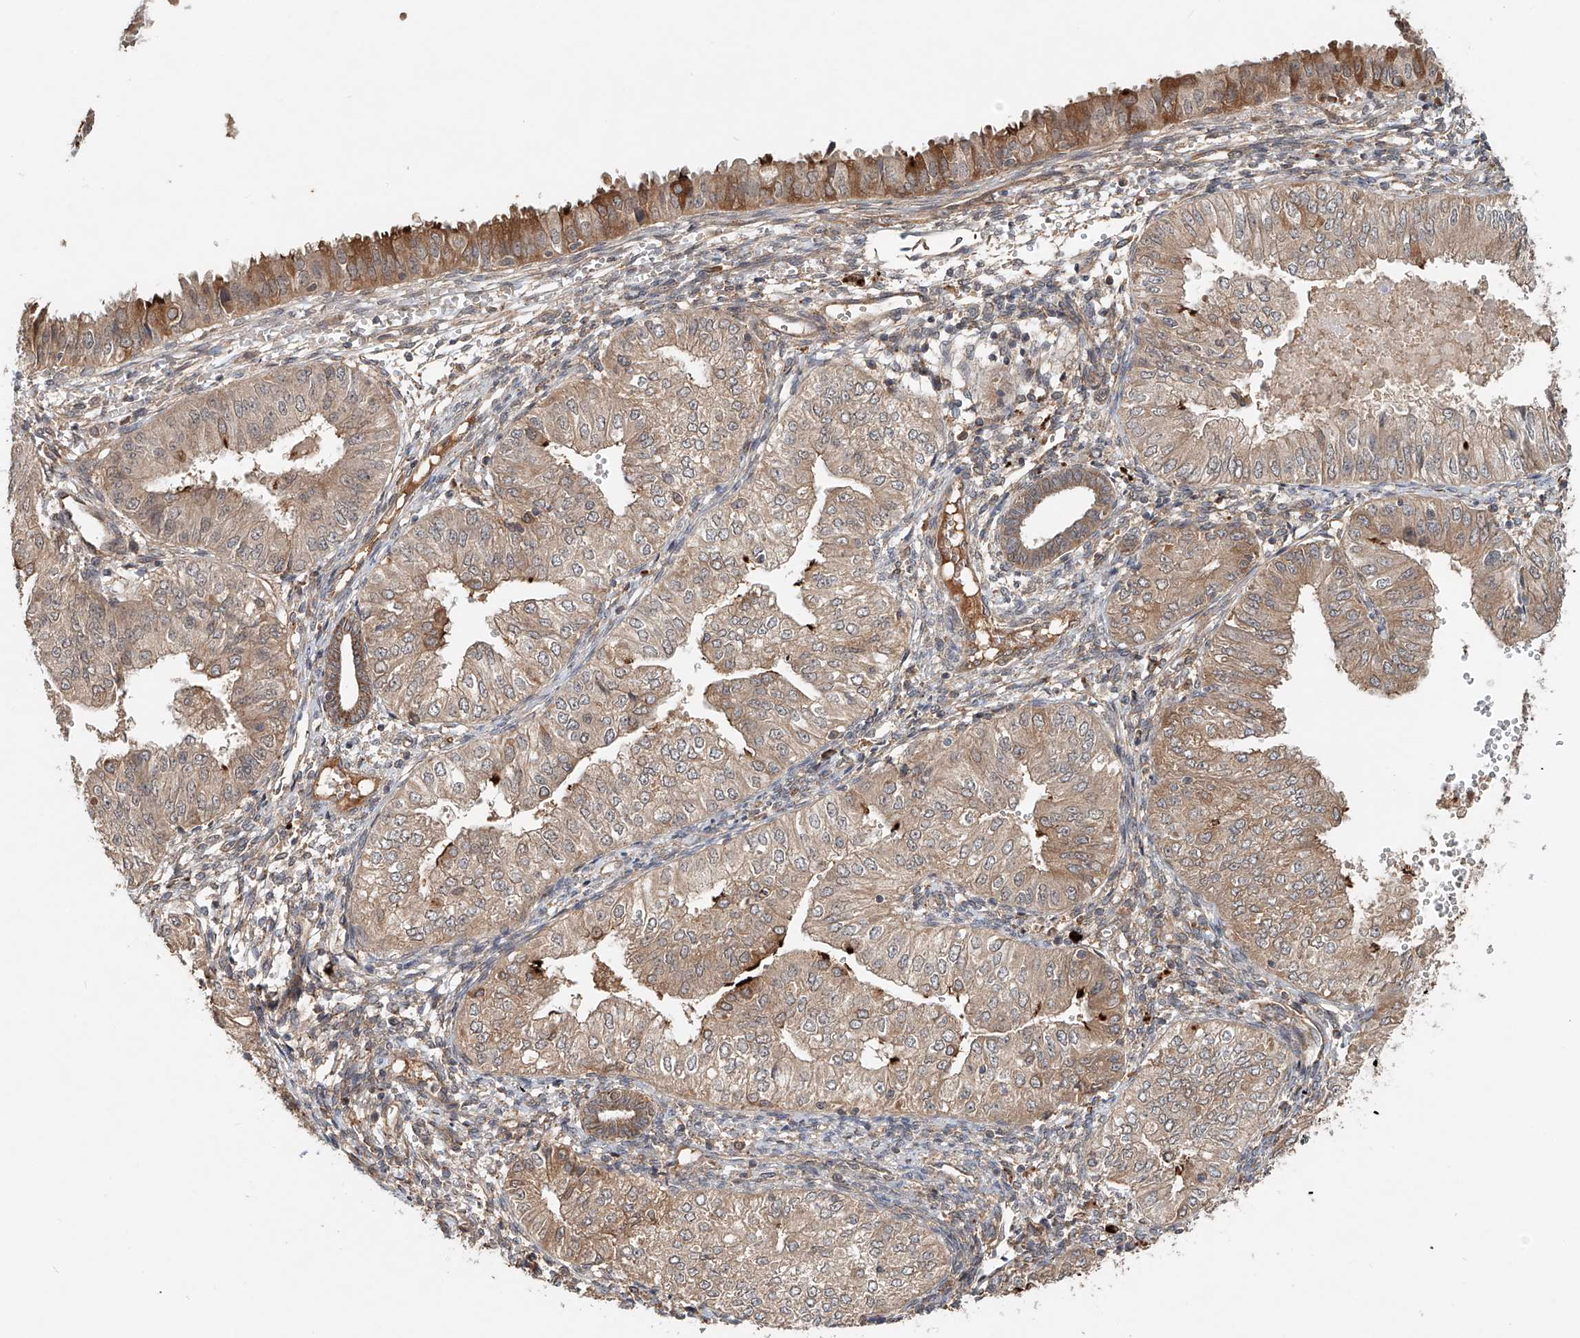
{"staining": {"intensity": "moderate", "quantity": "25%-75%", "location": "cytoplasmic/membranous"}, "tissue": "endometrial cancer", "cell_type": "Tumor cells", "image_type": "cancer", "snomed": [{"axis": "morphology", "description": "Normal tissue, NOS"}, {"axis": "morphology", "description": "Adenocarcinoma, NOS"}, {"axis": "topography", "description": "Endometrium"}], "caption": "The photomicrograph exhibits a brown stain indicating the presence of a protein in the cytoplasmic/membranous of tumor cells in endometrial cancer (adenocarcinoma).", "gene": "IER5", "patient": {"sex": "female", "age": 53}}